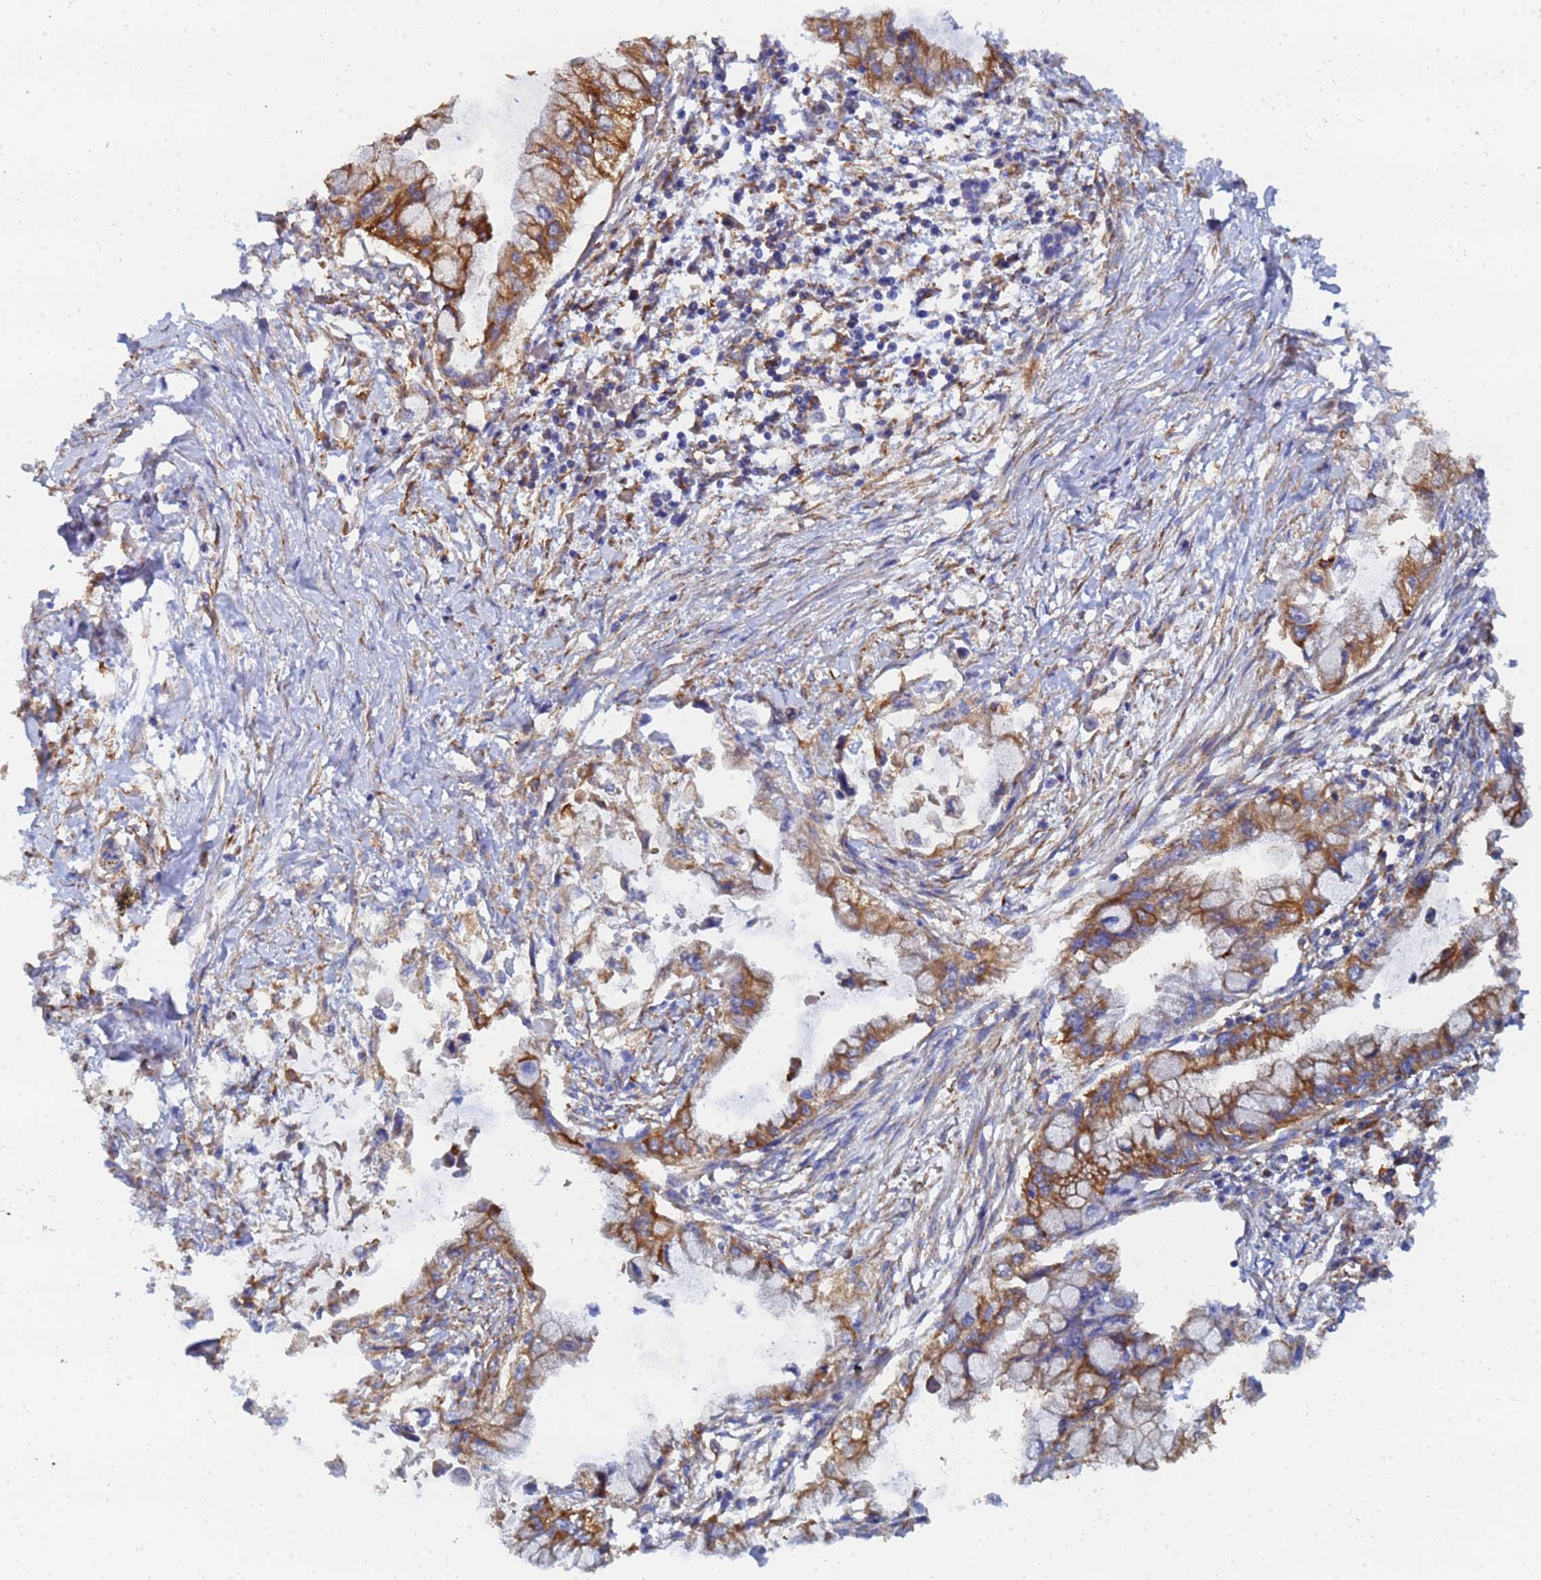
{"staining": {"intensity": "moderate", "quantity": ">75%", "location": "cytoplasmic/membranous"}, "tissue": "pancreatic cancer", "cell_type": "Tumor cells", "image_type": "cancer", "snomed": [{"axis": "morphology", "description": "Adenocarcinoma, NOS"}, {"axis": "topography", "description": "Pancreas"}], "caption": "A histopathology image of pancreatic cancer stained for a protein reveals moderate cytoplasmic/membranous brown staining in tumor cells. (brown staining indicates protein expression, while blue staining denotes nuclei).", "gene": "GPR42", "patient": {"sex": "male", "age": 48}}